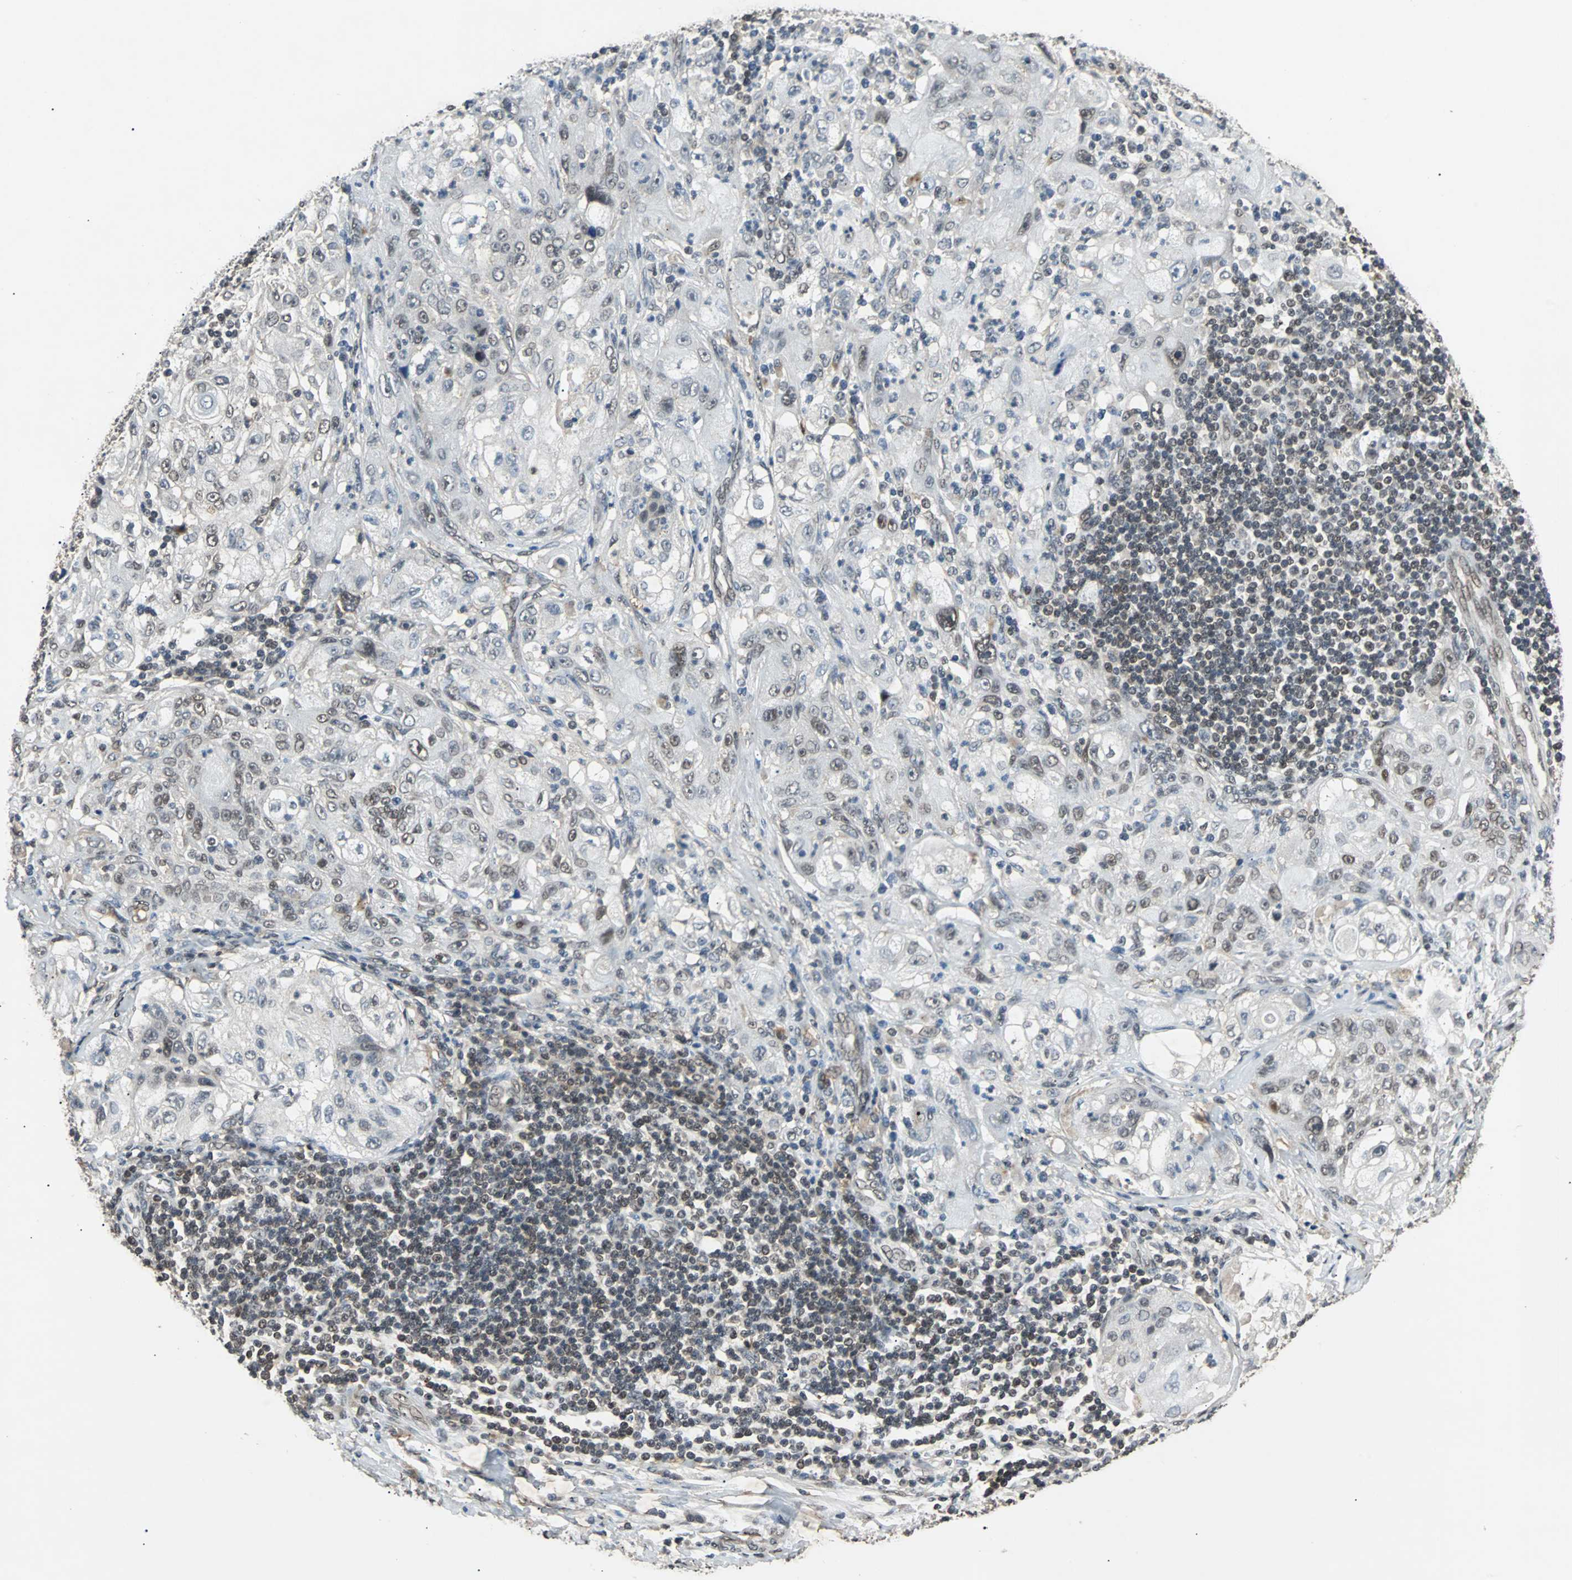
{"staining": {"intensity": "weak", "quantity": "25%-75%", "location": "nuclear"}, "tissue": "lung cancer", "cell_type": "Tumor cells", "image_type": "cancer", "snomed": [{"axis": "morphology", "description": "Inflammation, NOS"}, {"axis": "morphology", "description": "Squamous cell carcinoma, NOS"}, {"axis": "topography", "description": "Lymph node"}, {"axis": "topography", "description": "Soft tissue"}, {"axis": "topography", "description": "Lung"}], "caption": "A histopathology image of lung squamous cell carcinoma stained for a protein demonstrates weak nuclear brown staining in tumor cells. (DAB IHC with brightfield microscopy, high magnification).", "gene": "PHC1", "patient": {"sex": "male", "age": 66}}